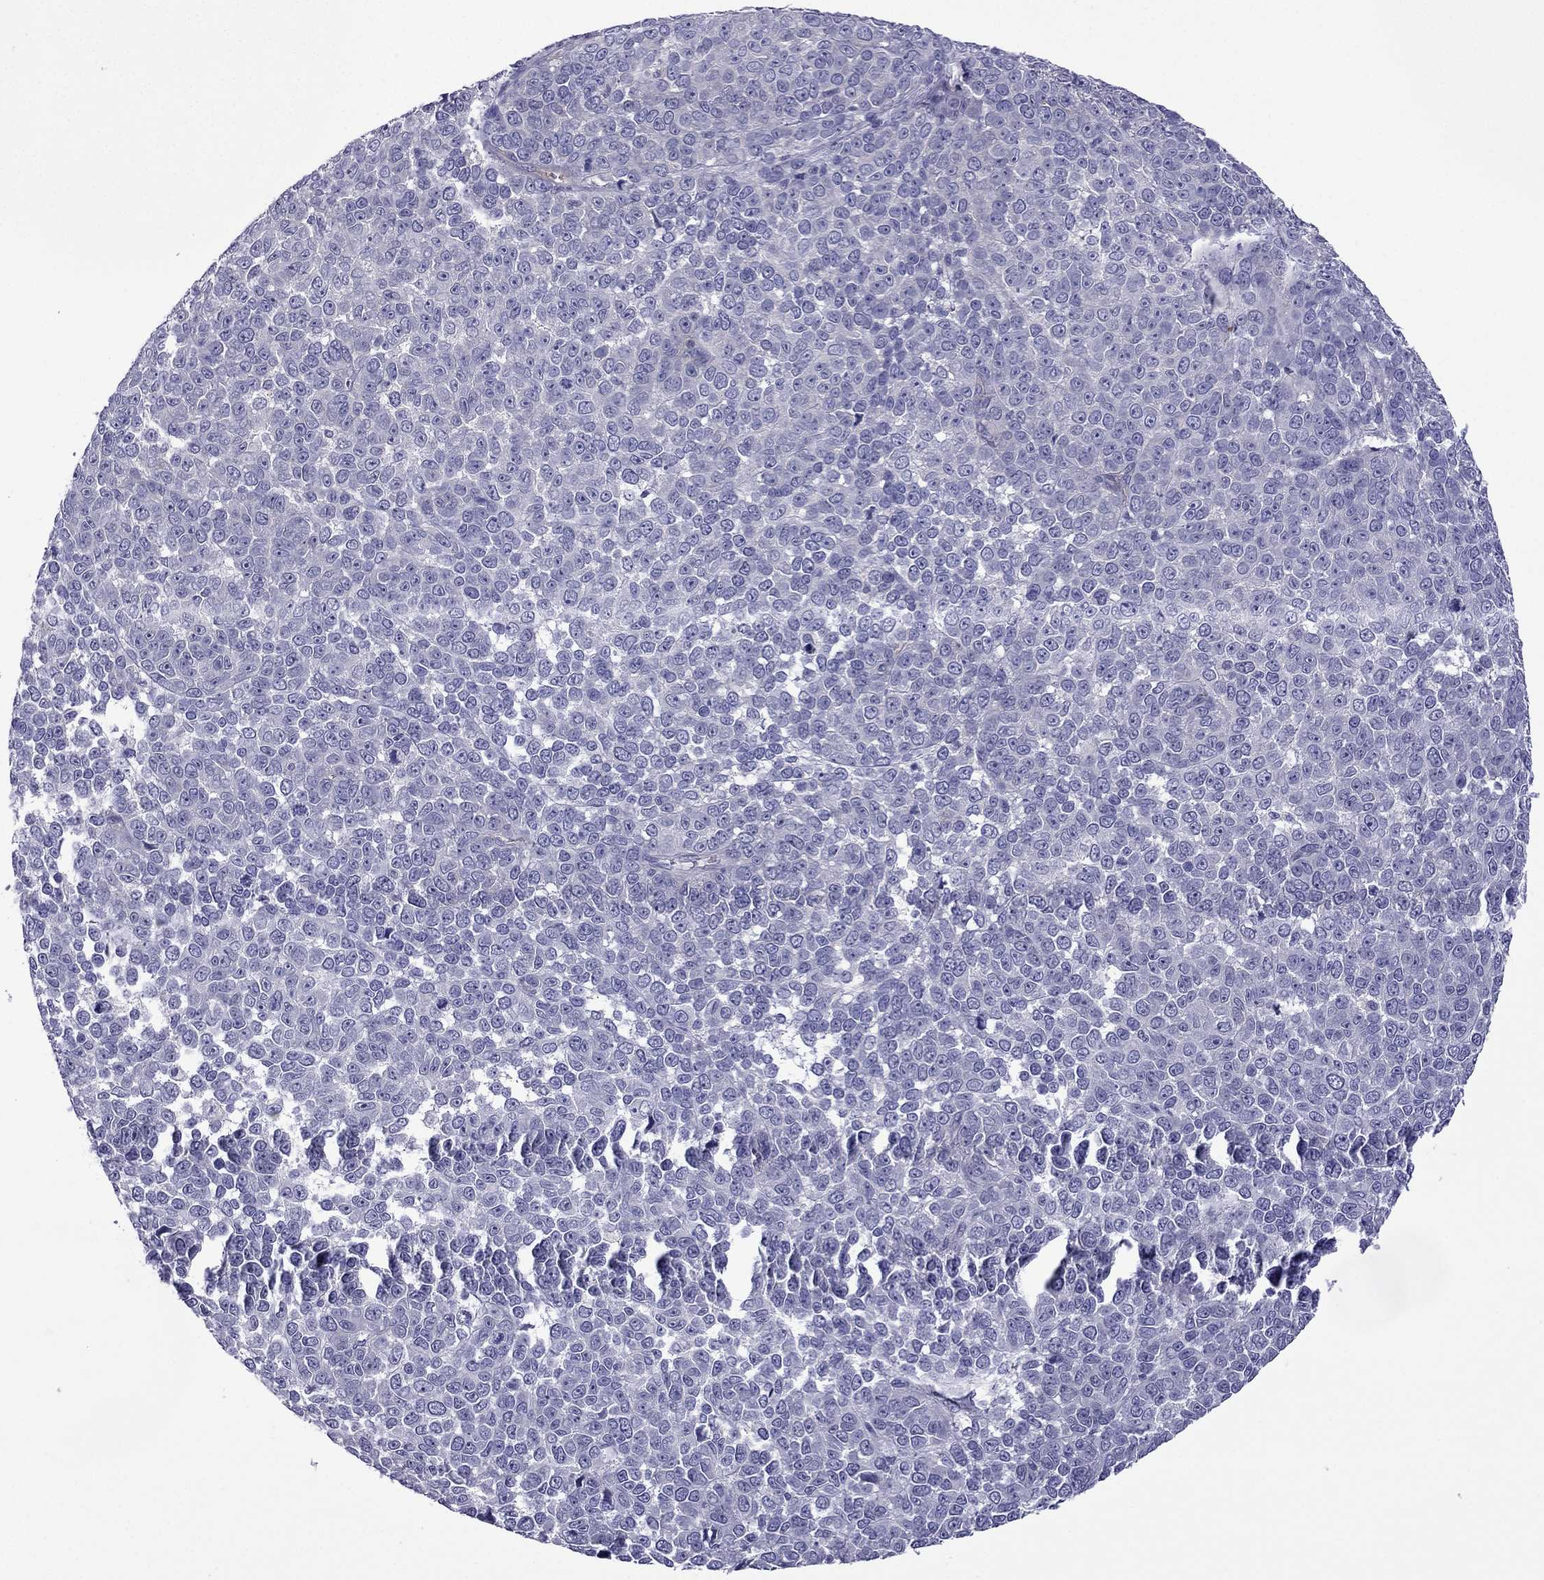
{"staining": {"intensity": "negative", "quantity": "none", "location": "none"}, "tissue": "melanoma", "cell_type": "Tumor cells", "image_type": "cancer", "snomed": [{"axis": "morphology", "description": "Malignant melanoma, NOS"}, {"axis": "topography", "description": "Skin"}], "caption": "IHC photomicrograph of neoplastic tissue: malignant melanoma stained with DAB displays no significant protein positivity in tumor cells. (Stains: DAB (3,3'-diaminobenzidine) immunohistochemistry with hematoxylin counter stain, Microscopy: brightfield microscopy at high magnification).", "gene": "GJA8", "patient": {"sex": "female", "age": 95}}